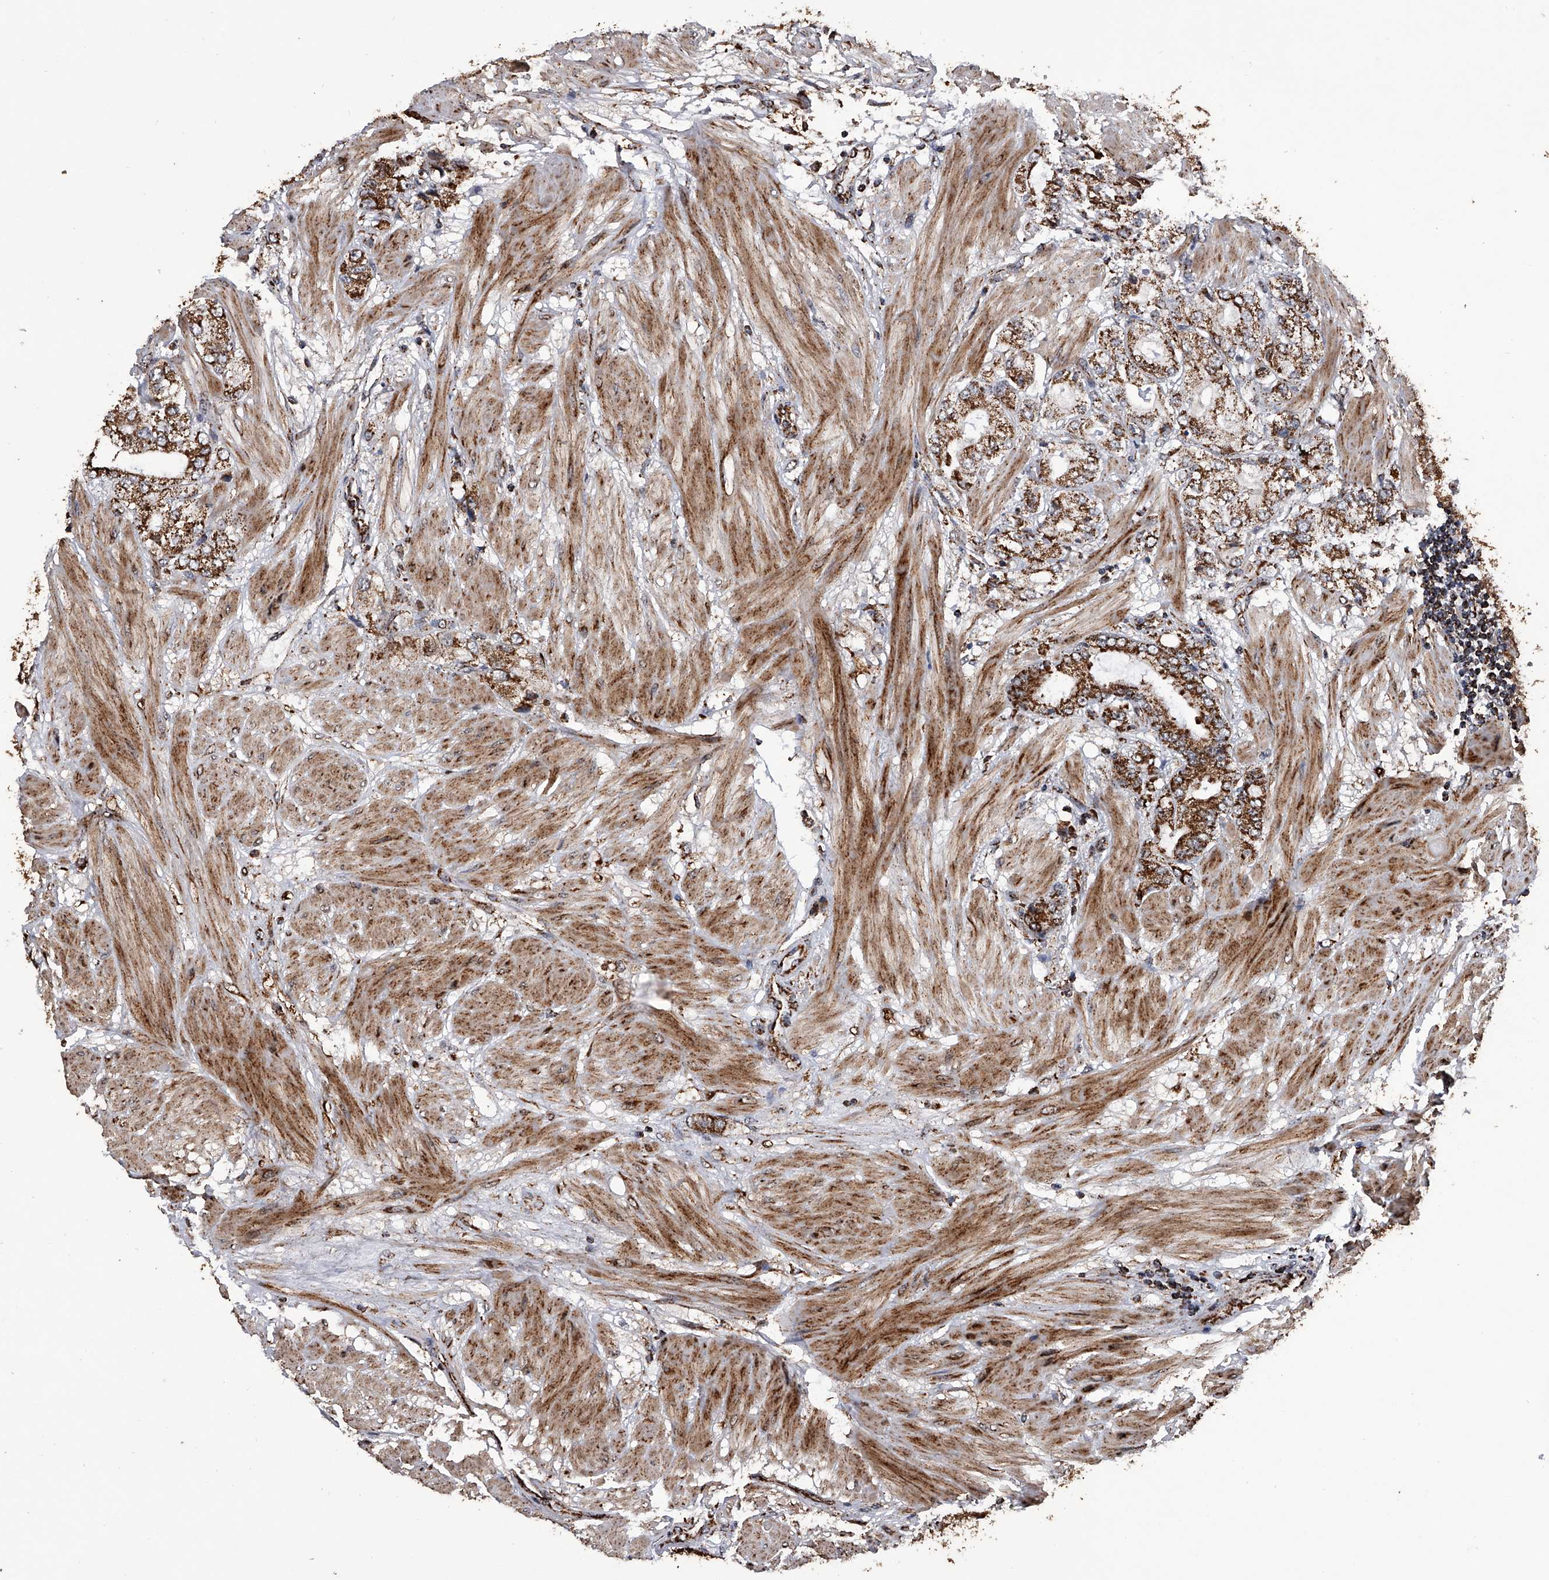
{"staining": {"intensity": "moderate", "quantity": ">75%", "location": "cytoplasmic/membranous"}, "tissue": "prostate cancer", "cell_type": "Tumor cells", "image_type": "cancer", "snomed": [{"axis": "morphology", "description": "Adenocarcinoma, High grade"}, {"axis": "topography", "description": "Prostate"}], "caption": "Immunohistochemistry histopathology image of human adenocarcinoma (high-grade) (prostate) stained for a protein (brown), which shows medium levels of moderate cytoplasmic/membranous positivity in approximately >75% of tumor cells.", "gene": "SMPDL3A", "patient": {"sex": "male", "age": 50}}